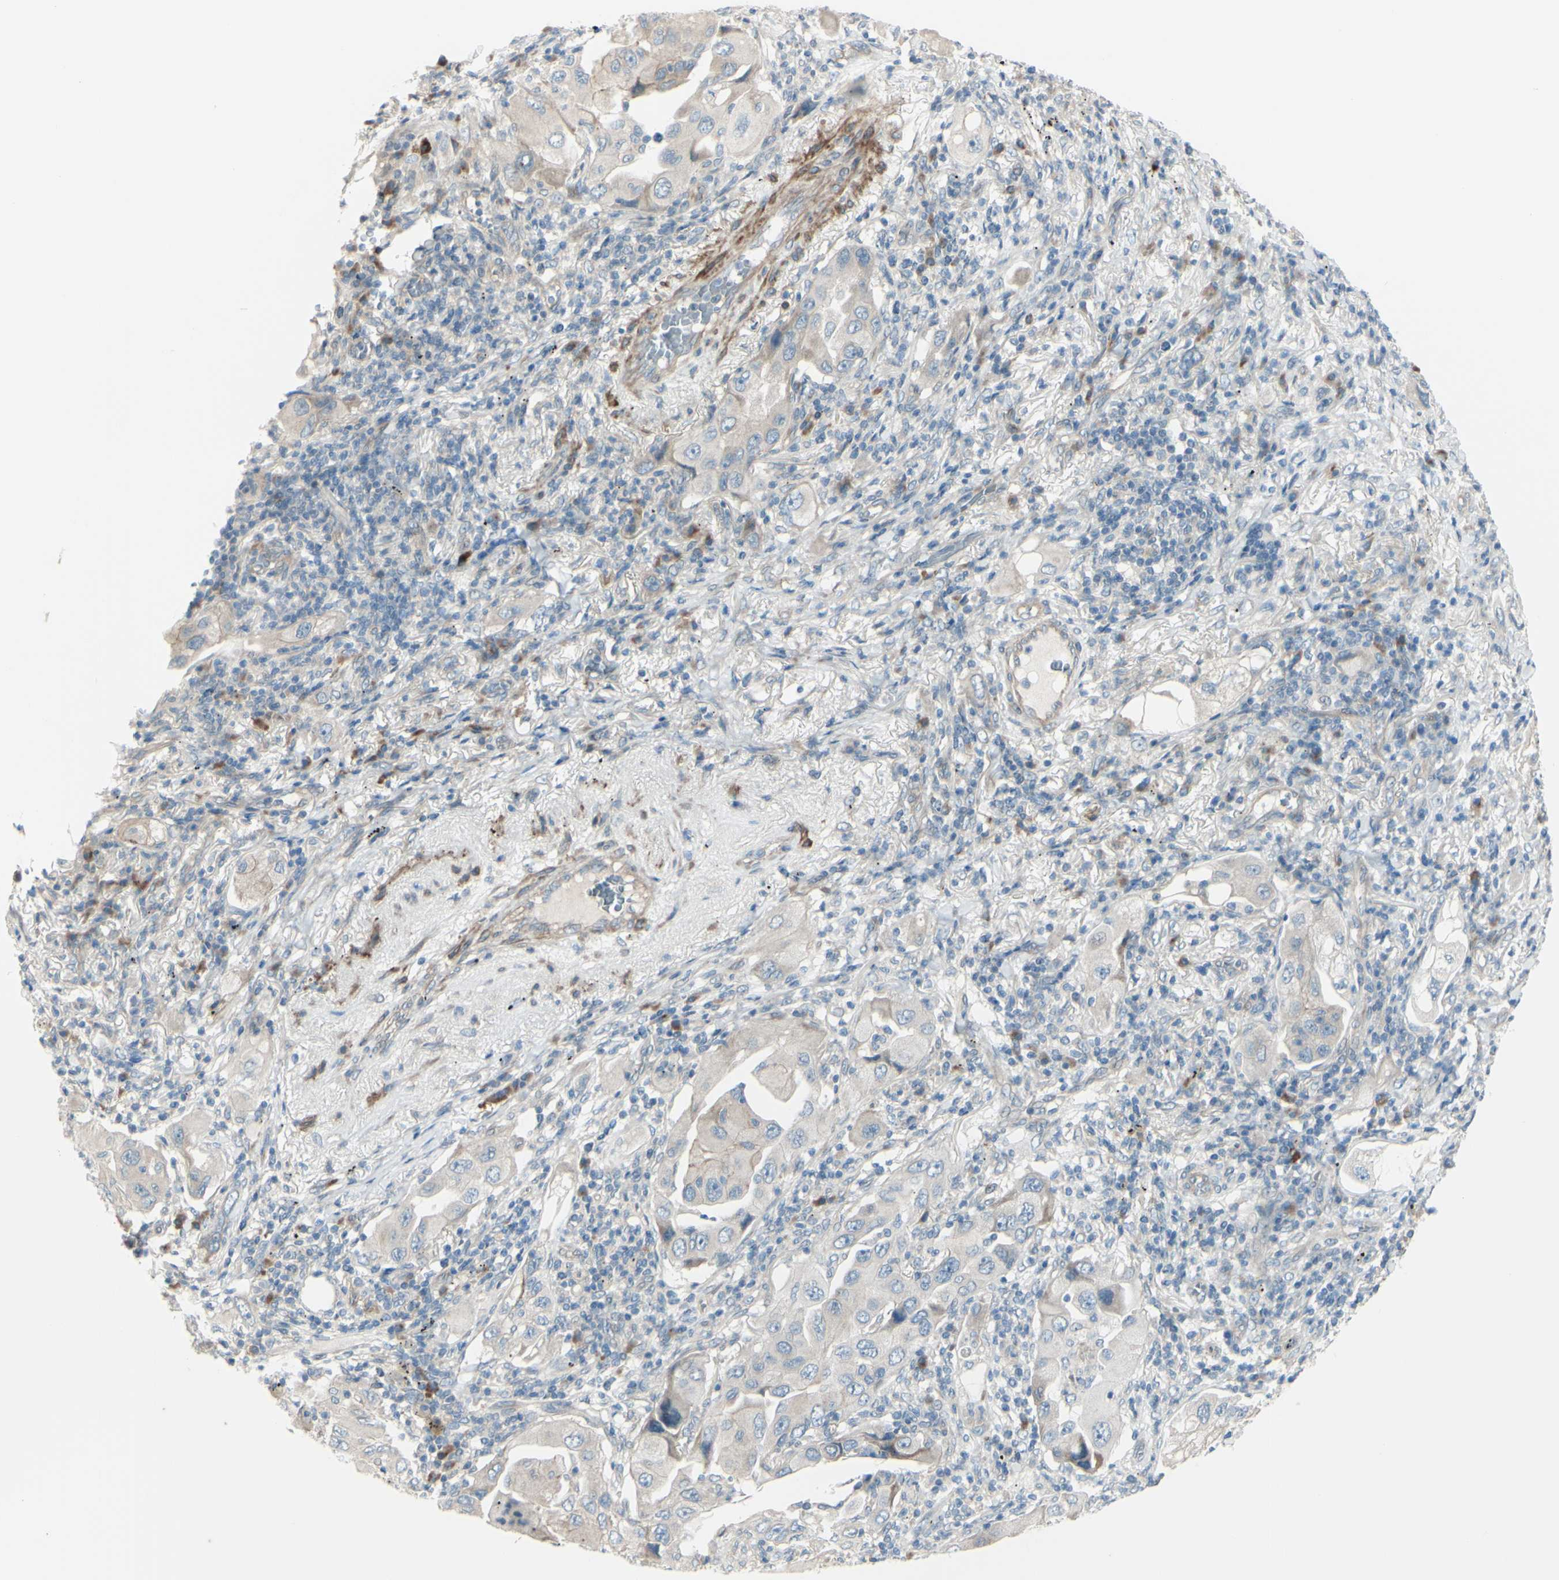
{"staining": {"intensity": "weak", "quantity": "<25%", "location": "cytoplasmic/membranous"}, "tissue": "lung cancer", "cell_type": "Tumor cells", "image_type": "cancer", "snomed": [{"axis": "morphology", "description": "Adenocarcinoma, NOS"}, {"axis": "topography", "description": "Lung"}], "caption": "IHC of lung adenocarcinoma reveals no positivity in tumor cells.", "gene": "LRRK1", "patient": {"sex": "female", "age": 65}}